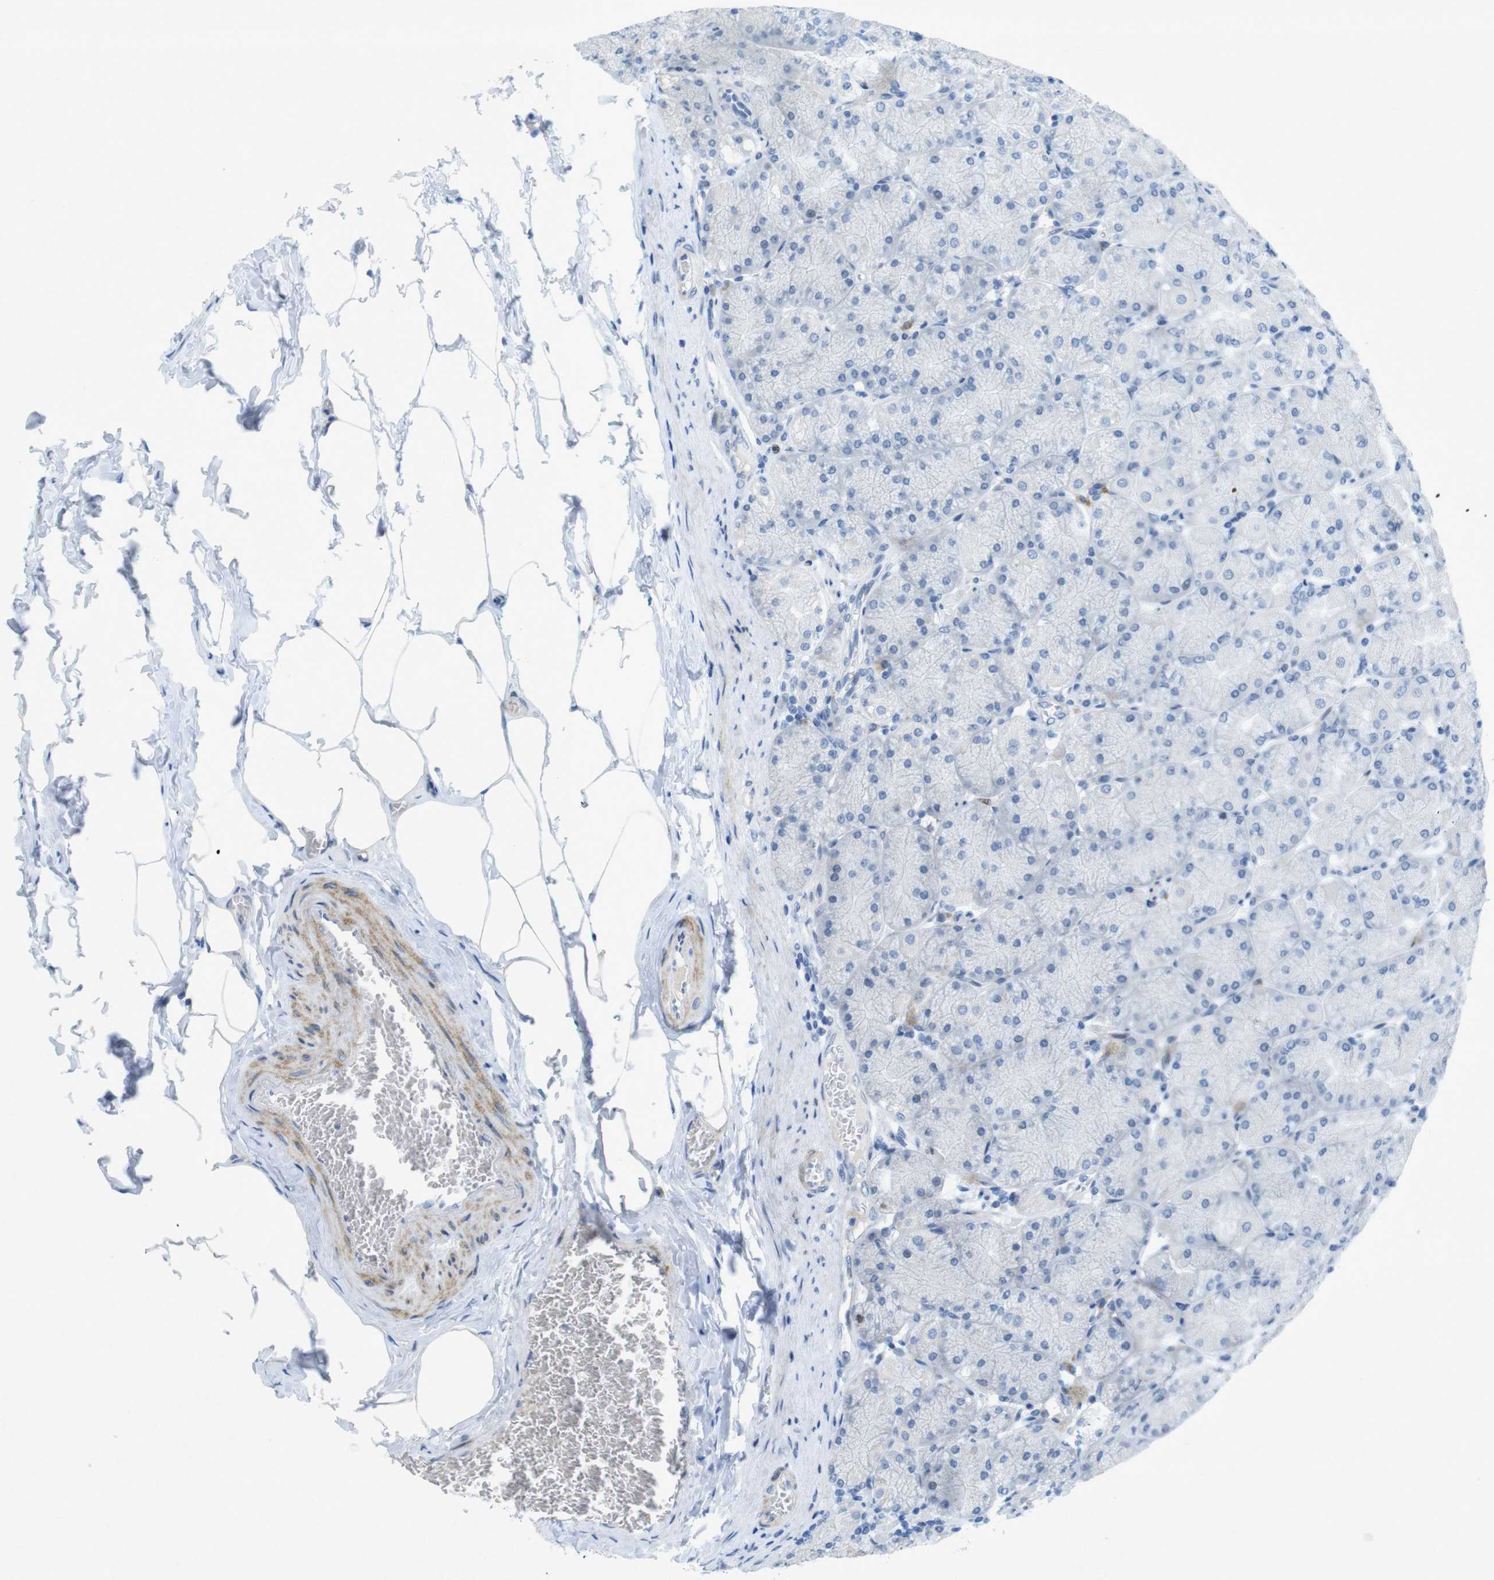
{"staining": {"intensity": "moderate", "quantity": "<25%", "location": "cytoplasmic/membranous,nuclear"}, "tissue": "stomach", "cell_type": "Glandular cells", "image_type": "normal", "snomed": [{"axis": "morphology", "description": "Normal tissue, NOS"}, {"axis": "topography", "description": "Stomach, upper"}], "caption": "Immunohistochemical staining of unremarkable stomach reveals <25% levels of moderate cytoplasmic/membranous,nuclear protein expression in about <25% of glandular cells.", "gene": "CHAF1A", "patient": {"sex": "female", "age": 56}}